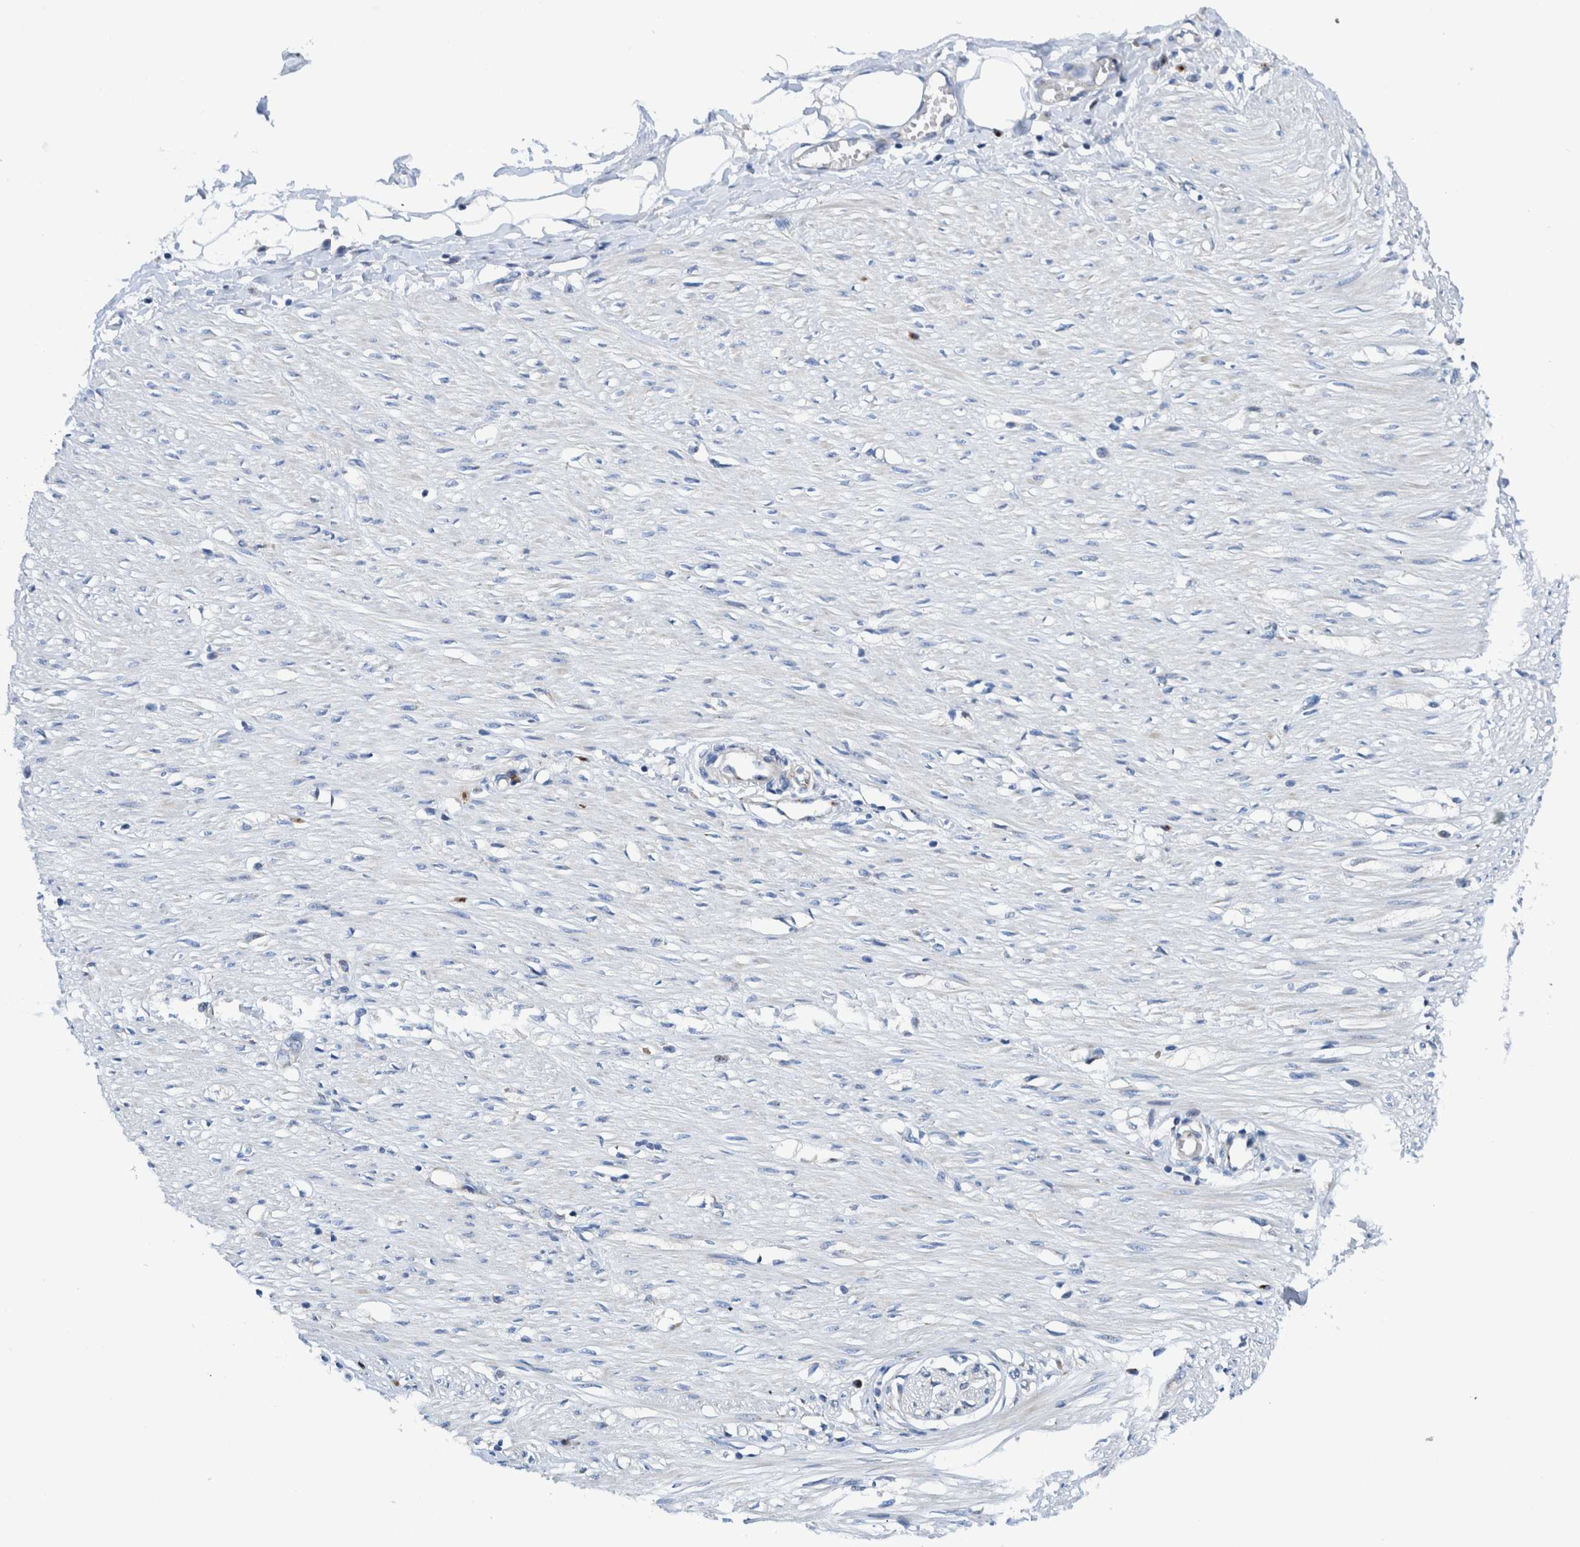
{"staining": {"intensity": "negative", "quantity": "none", "location": "none"}, "tissue": "soft tissue", "cell_type": "Fibroblasts", "image_type": "normal", "snomed": [{"axis": "morphology", "description": "Normal tissue, NOS"}, {"axis": "morphology", "description": "Adenocarcinoma, NOS"}, {"axis": "topography", "description": "Colon"}, {"axis": "topography", "description": "Peripheral nerve tissue"}], "caption": "DAB immunohistochemical staining of normal human soft tissue demonstrates no significant expression in fibroblasts. (DAB (3,3'-diaminobenzidine) IHC, high magnification).", "gene": "TRIM58", "patient": {"sex": "male", "age": 14}}